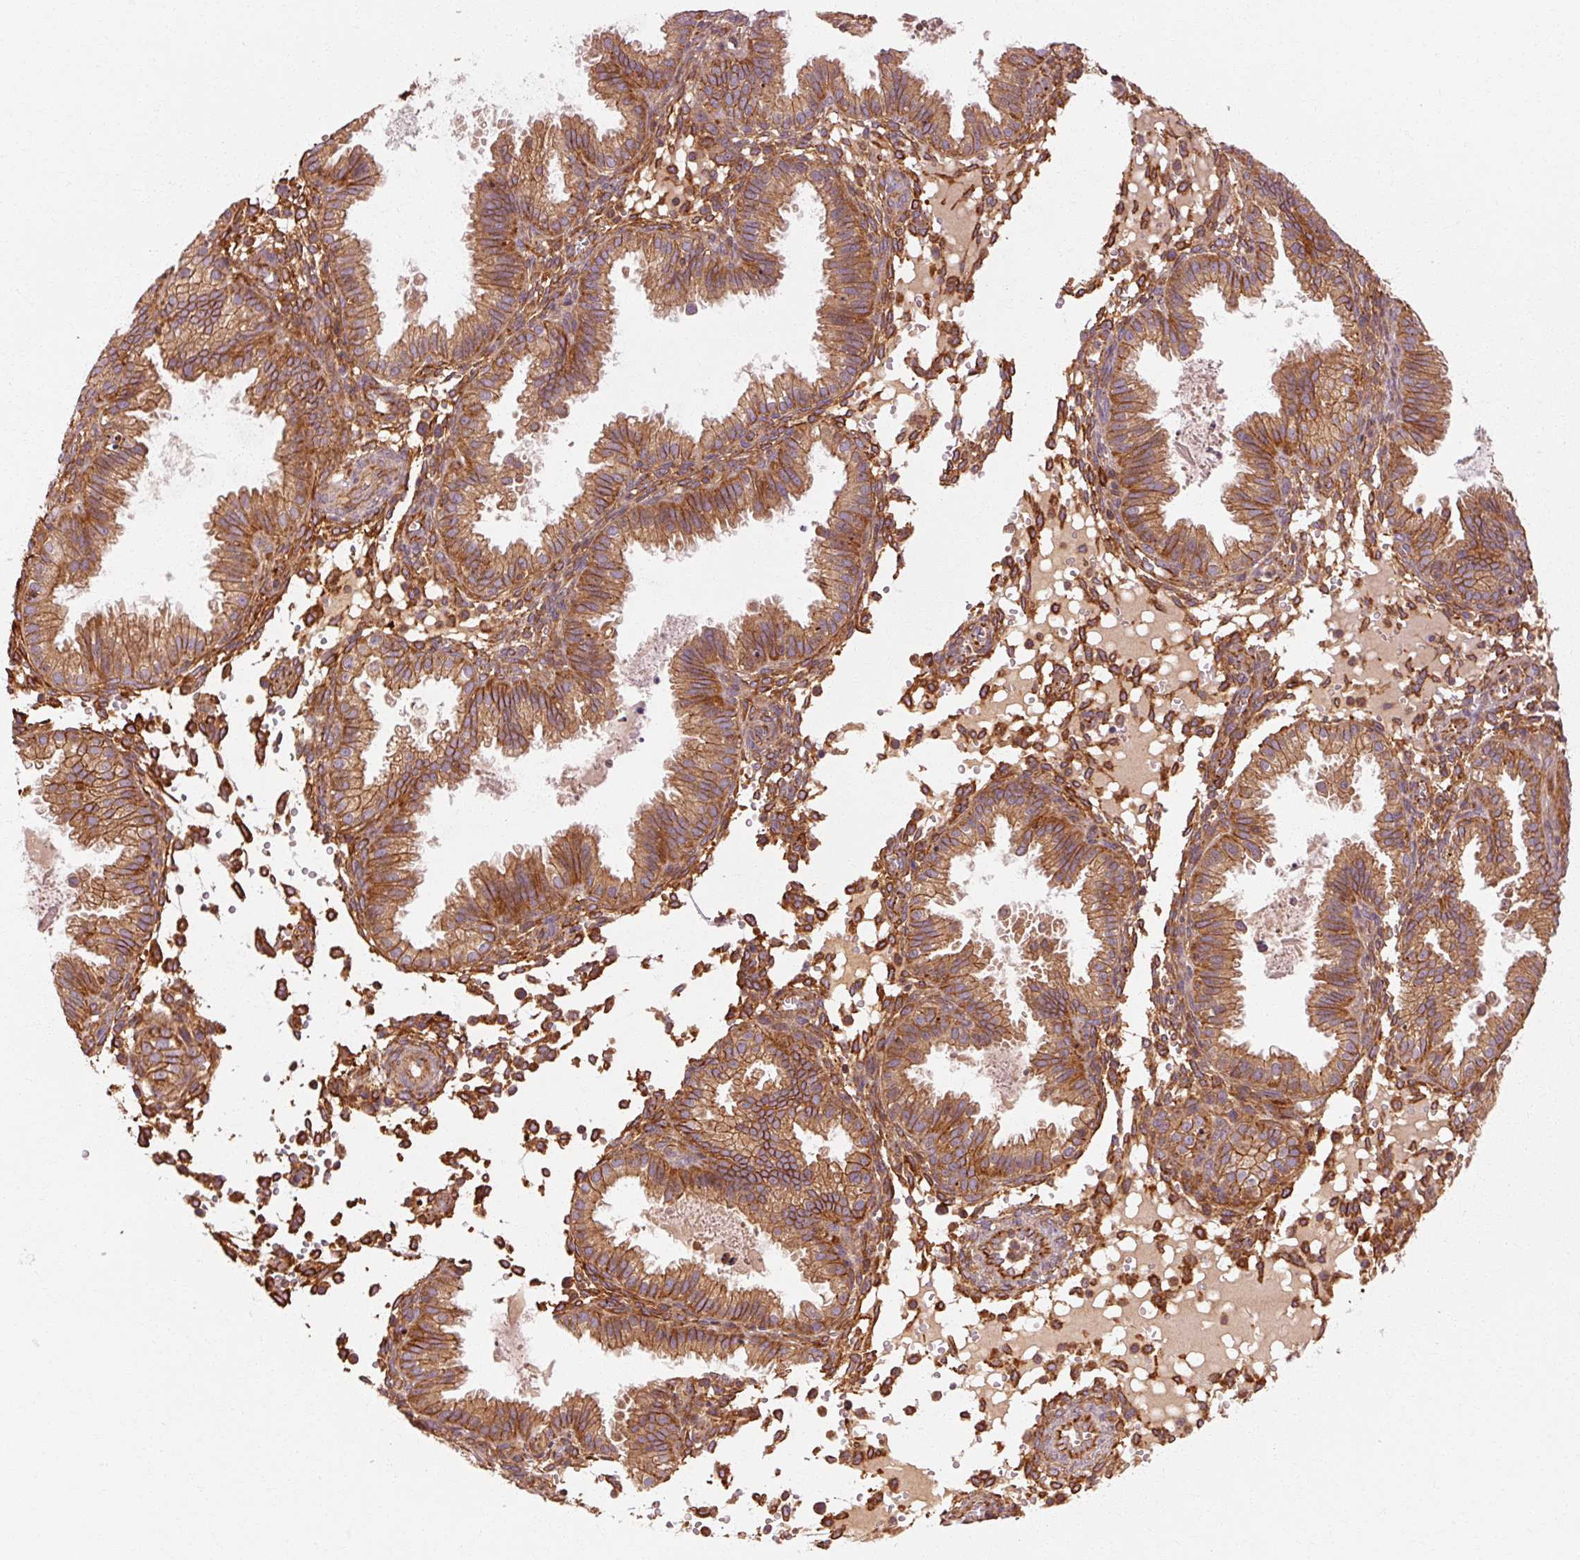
{"staining": {"intensity": "strong", "quantity": ">75%", "location": "cytoplasmic/membranous"}, "tissue": "endometrium", "cell_type": "Cells in endometrial stroma", "image_type": "normal", "snomed": [{"axis": "morphology", "description": "Normal tissue, NOS"}, {"axis": "topography", "description": "Endometrium"}], "caption": "Immunohistochemistry (IHC) staining of benign endometrium, which exhibits high levels of strong cytoplasmic/membranous expression in approximately >75% of cells in endometrial stroma indicating strong cytoplasmic/membranous protein positivity. The staining was performed using DAB (3,3'-diaminobenzidine) (brown) for protein detection and nuclei were counterstained in hematoxylin (blue).", "gene": "CTNNA1", "patient": {"sex": "female", "age": 33}}